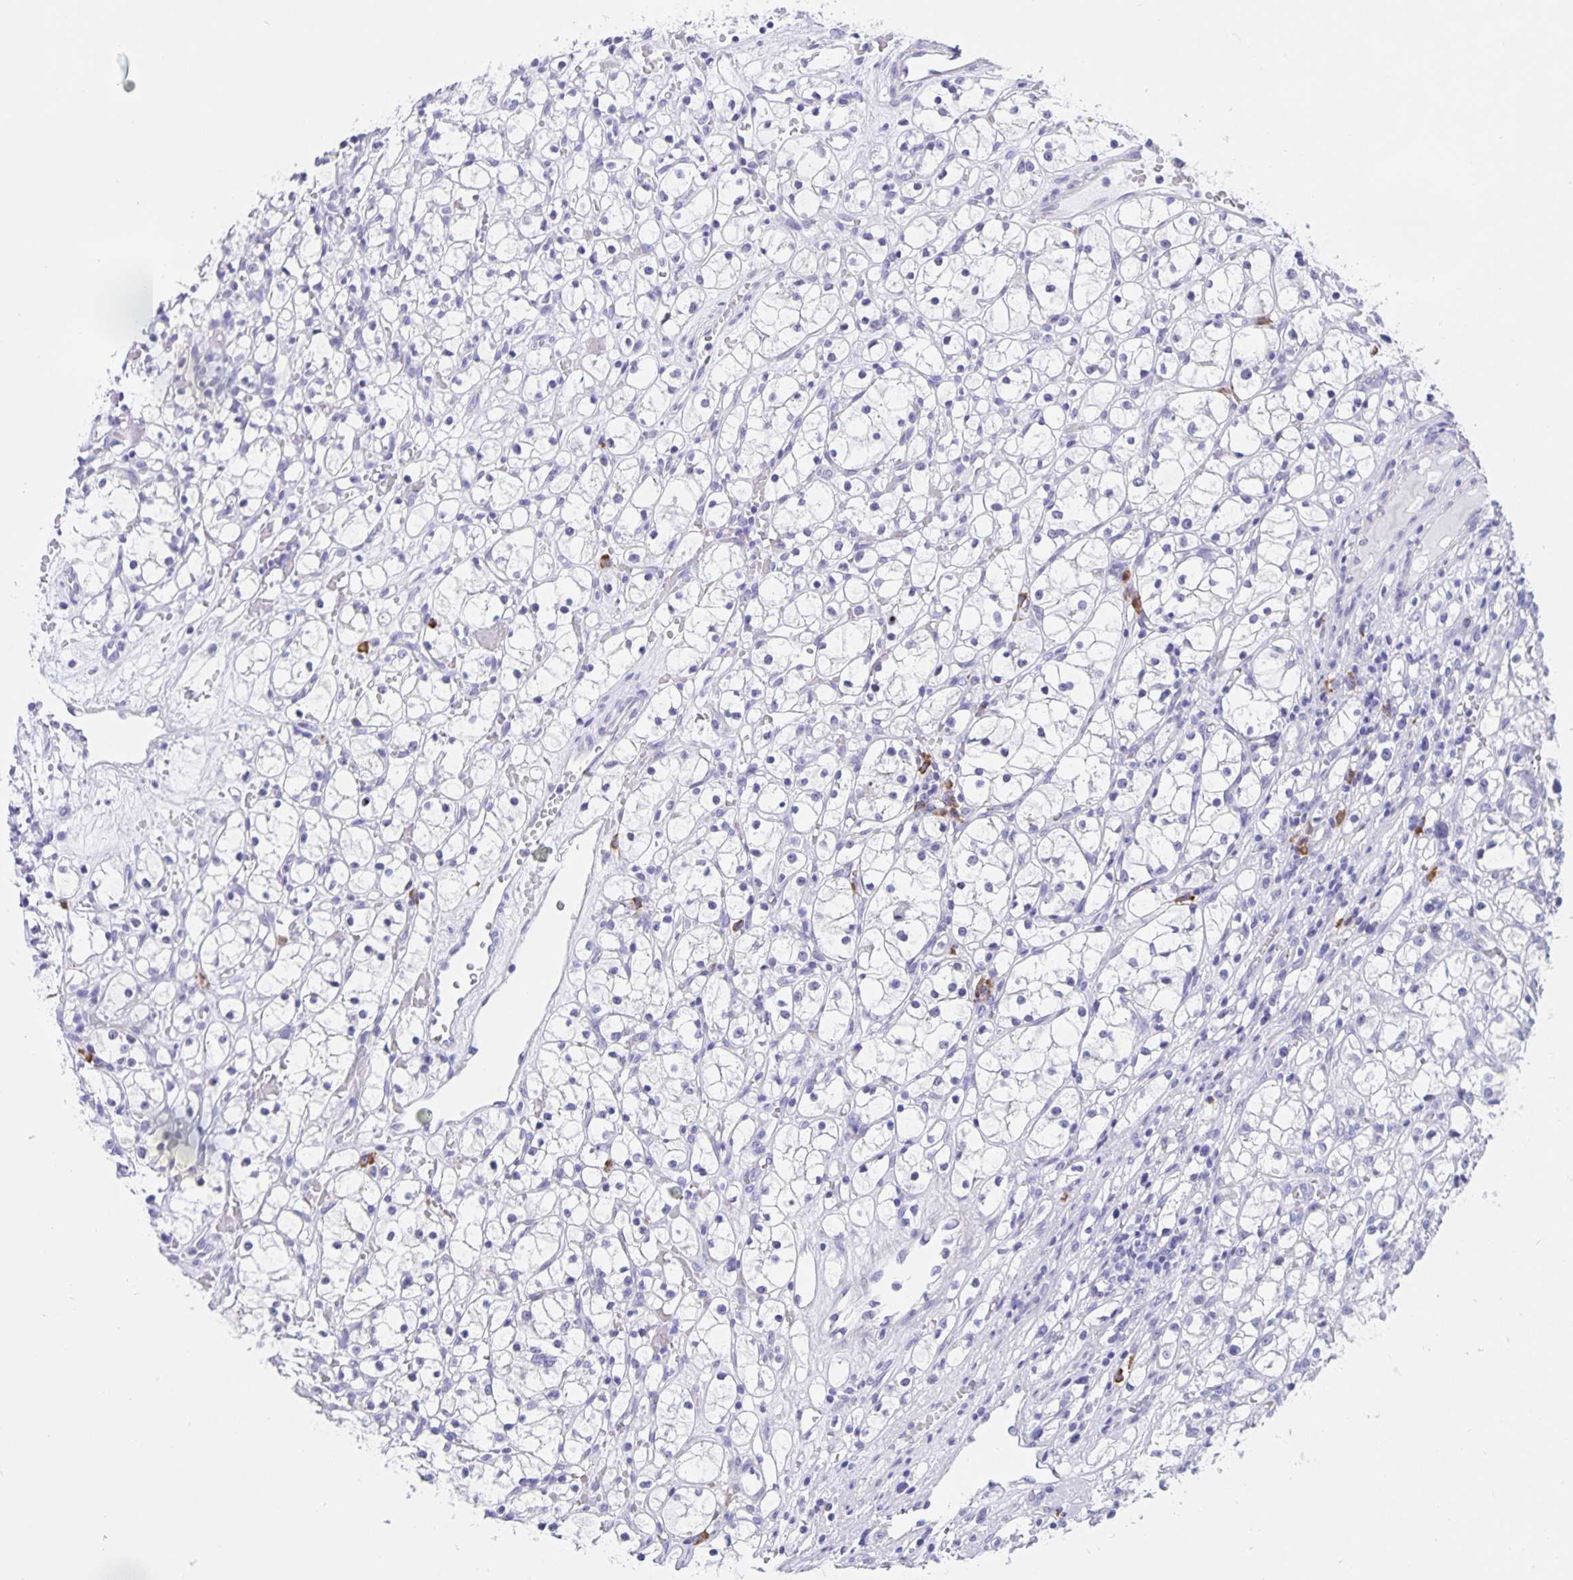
{"staining": {"intensity": "negative", "quantity": "none", "location": "none"}, "tissue": "renal cancer", "cell_type": "Tumor cells", "image_type": "cancer", "snomed": [{"axis": "morphology", "description": "Adenocarcinoma, NOS"}, {"axis": "topography", "description": "Kidney"}], "caption": "Immunohistochemistry (IHC) histopathology image of human renal cancer stained for a protein (brown), which demonstrates no expression in tumor cells.", "gene": "ERMN", "patient": {"sex": "female", "age": 59}}